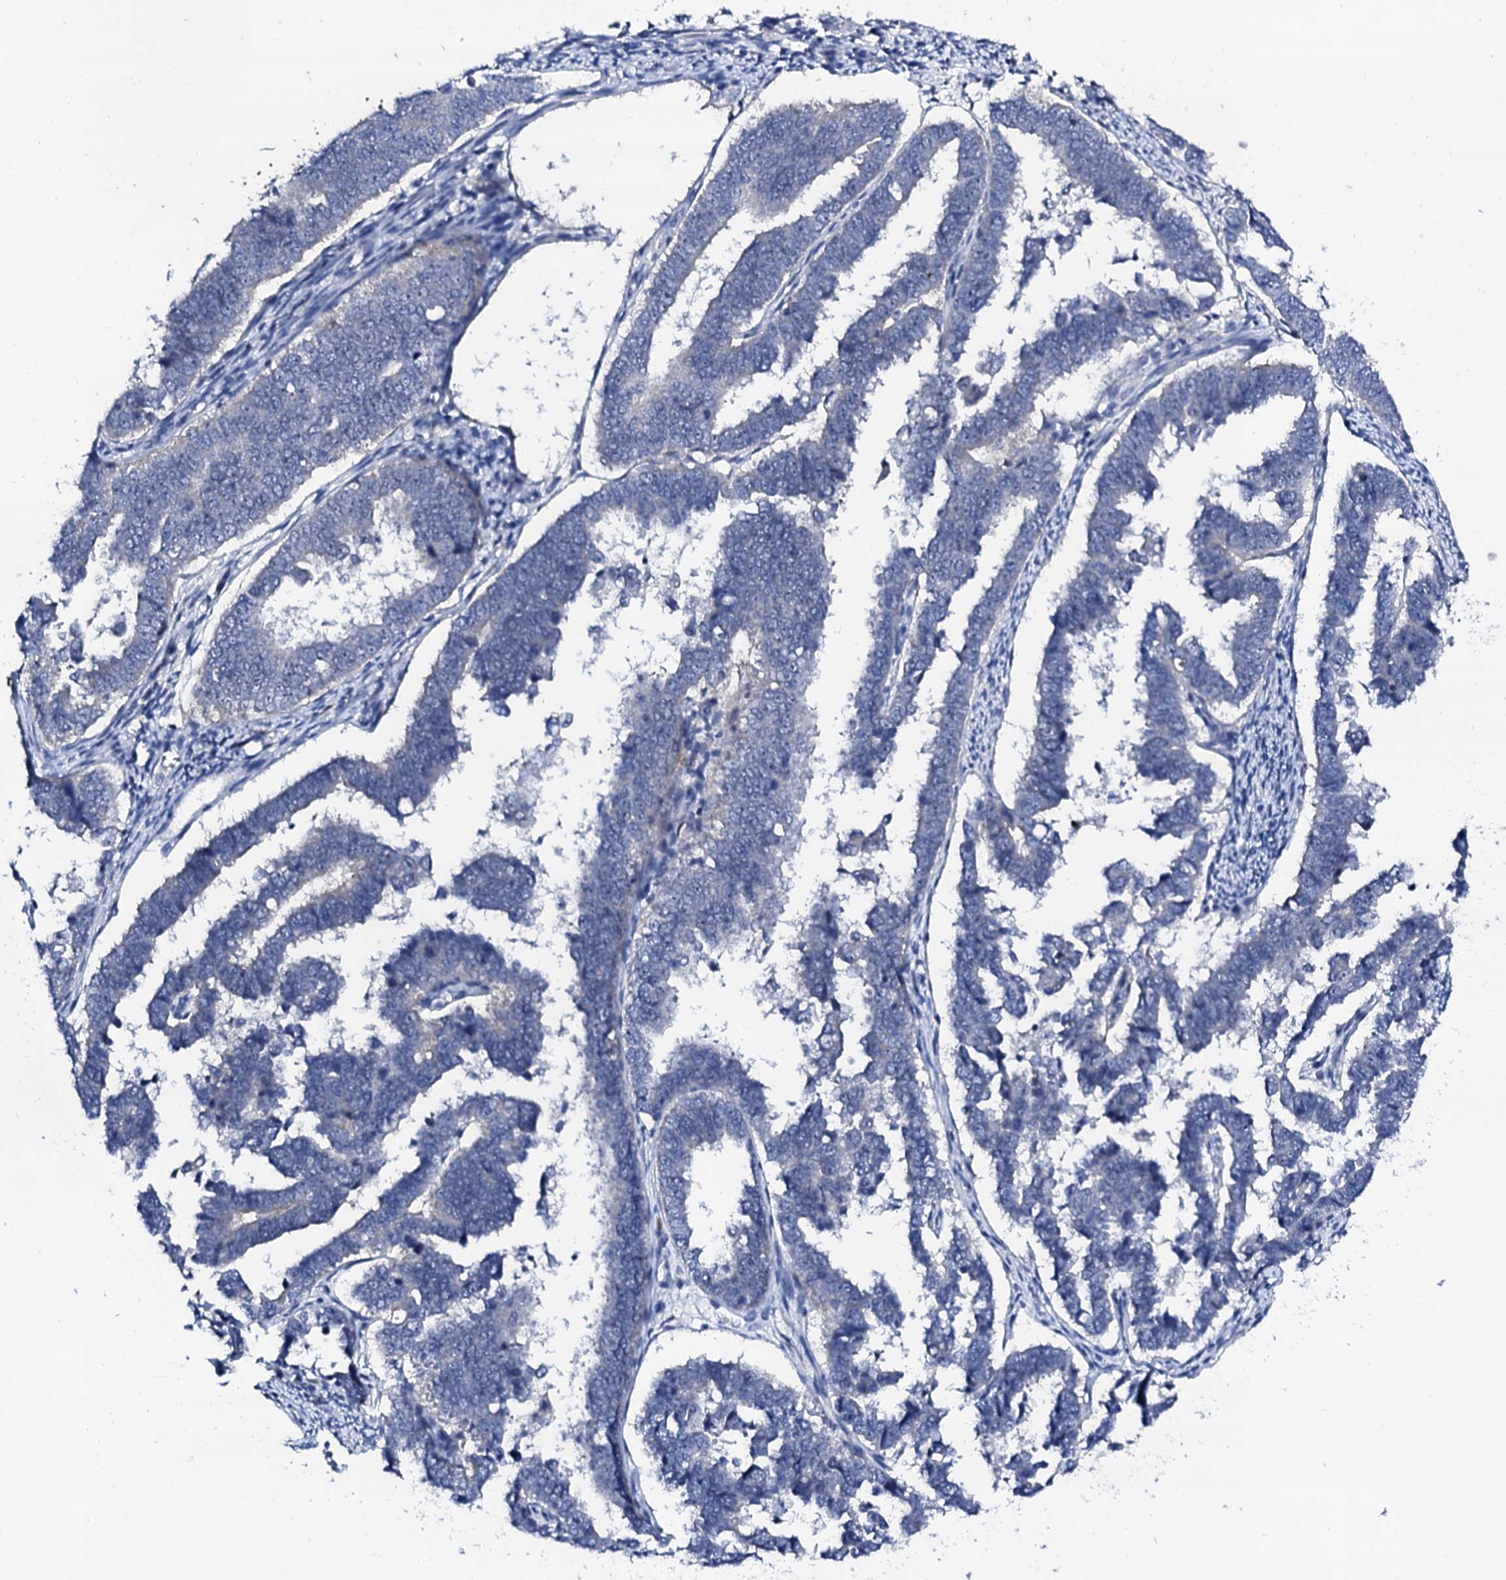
{"staining": {"intensity": "negative", "quantity": "none", "location": "none"}, "tissue": "endometrial cancer", "cell_type": "Tumor cells", "image_type": "cancer", "snomed": [{"axis": "morphology", "description": "Adenocarcinoma, NOS"}, {"axis": "topography", "description": "Endometrium"}], "caption": "Human adenocarcinoma (endometrial) stained for a protein using immunohistochemistry demonstrates no staining in tumor cells.", "gene": "TRAFD1", "patient": {"sex": "female", "age": 75}}